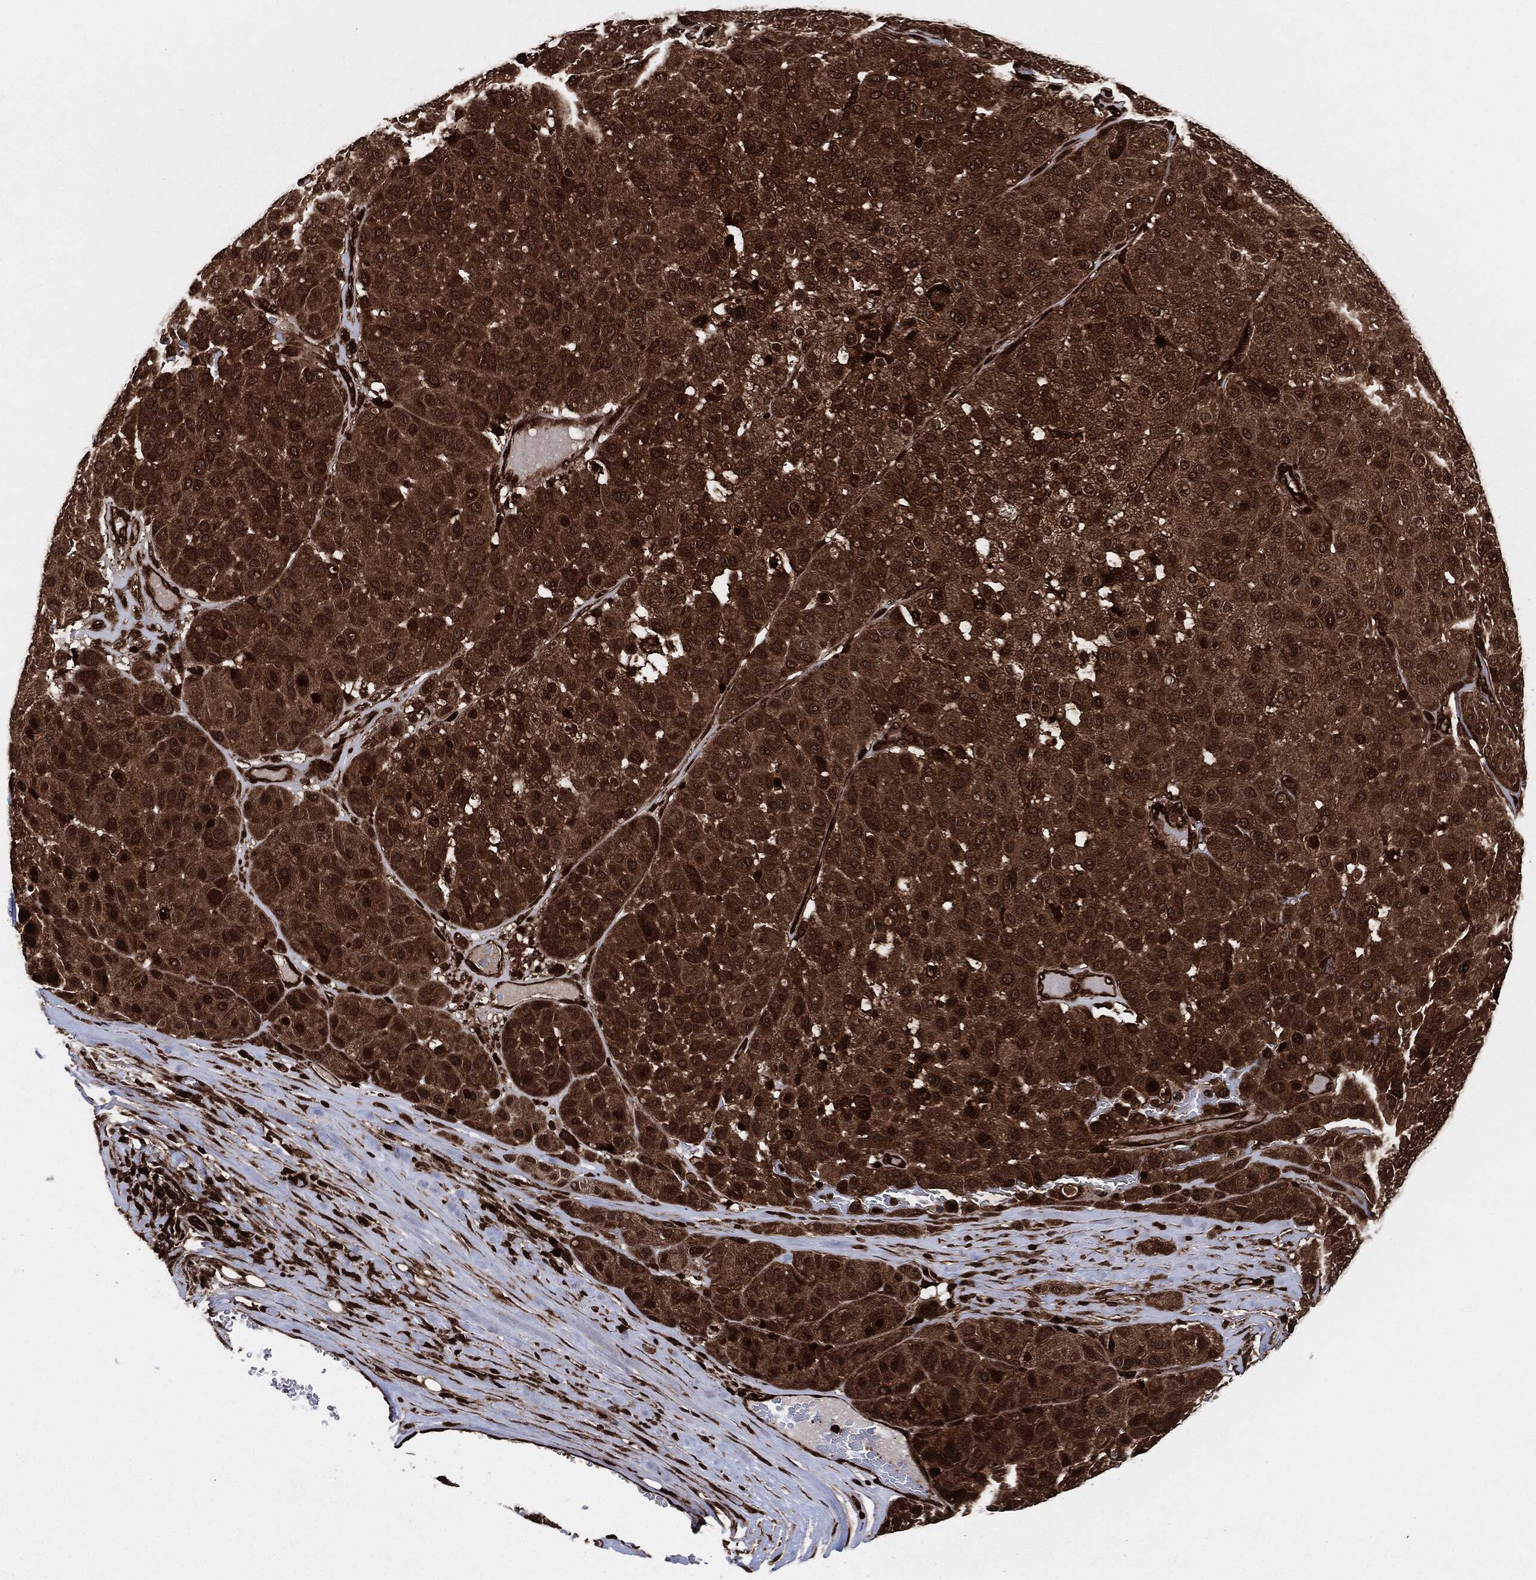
{"staining": {"intensity": "strong", "quantity": ">75%", "location": "cytoplasmic/membranous"}, "tissue": "melanoma", "cell_type": "Tumor cells", "image_type": "cancer", "snomed": [{"axis": "morphology", "description": "Malignant melanoma, Metastatic site"}, {"axis": "topography", "description": "Smooth muscle"}], "caption": "An IHC histopathology image of neoplastic tissue is shown. Protein staining in brown highlights strong cytoplasmic/membranous positivity in melanoma within tumor cells.", "gene": "YWHAB", "patient": {"sex": "male", "age": 41}}